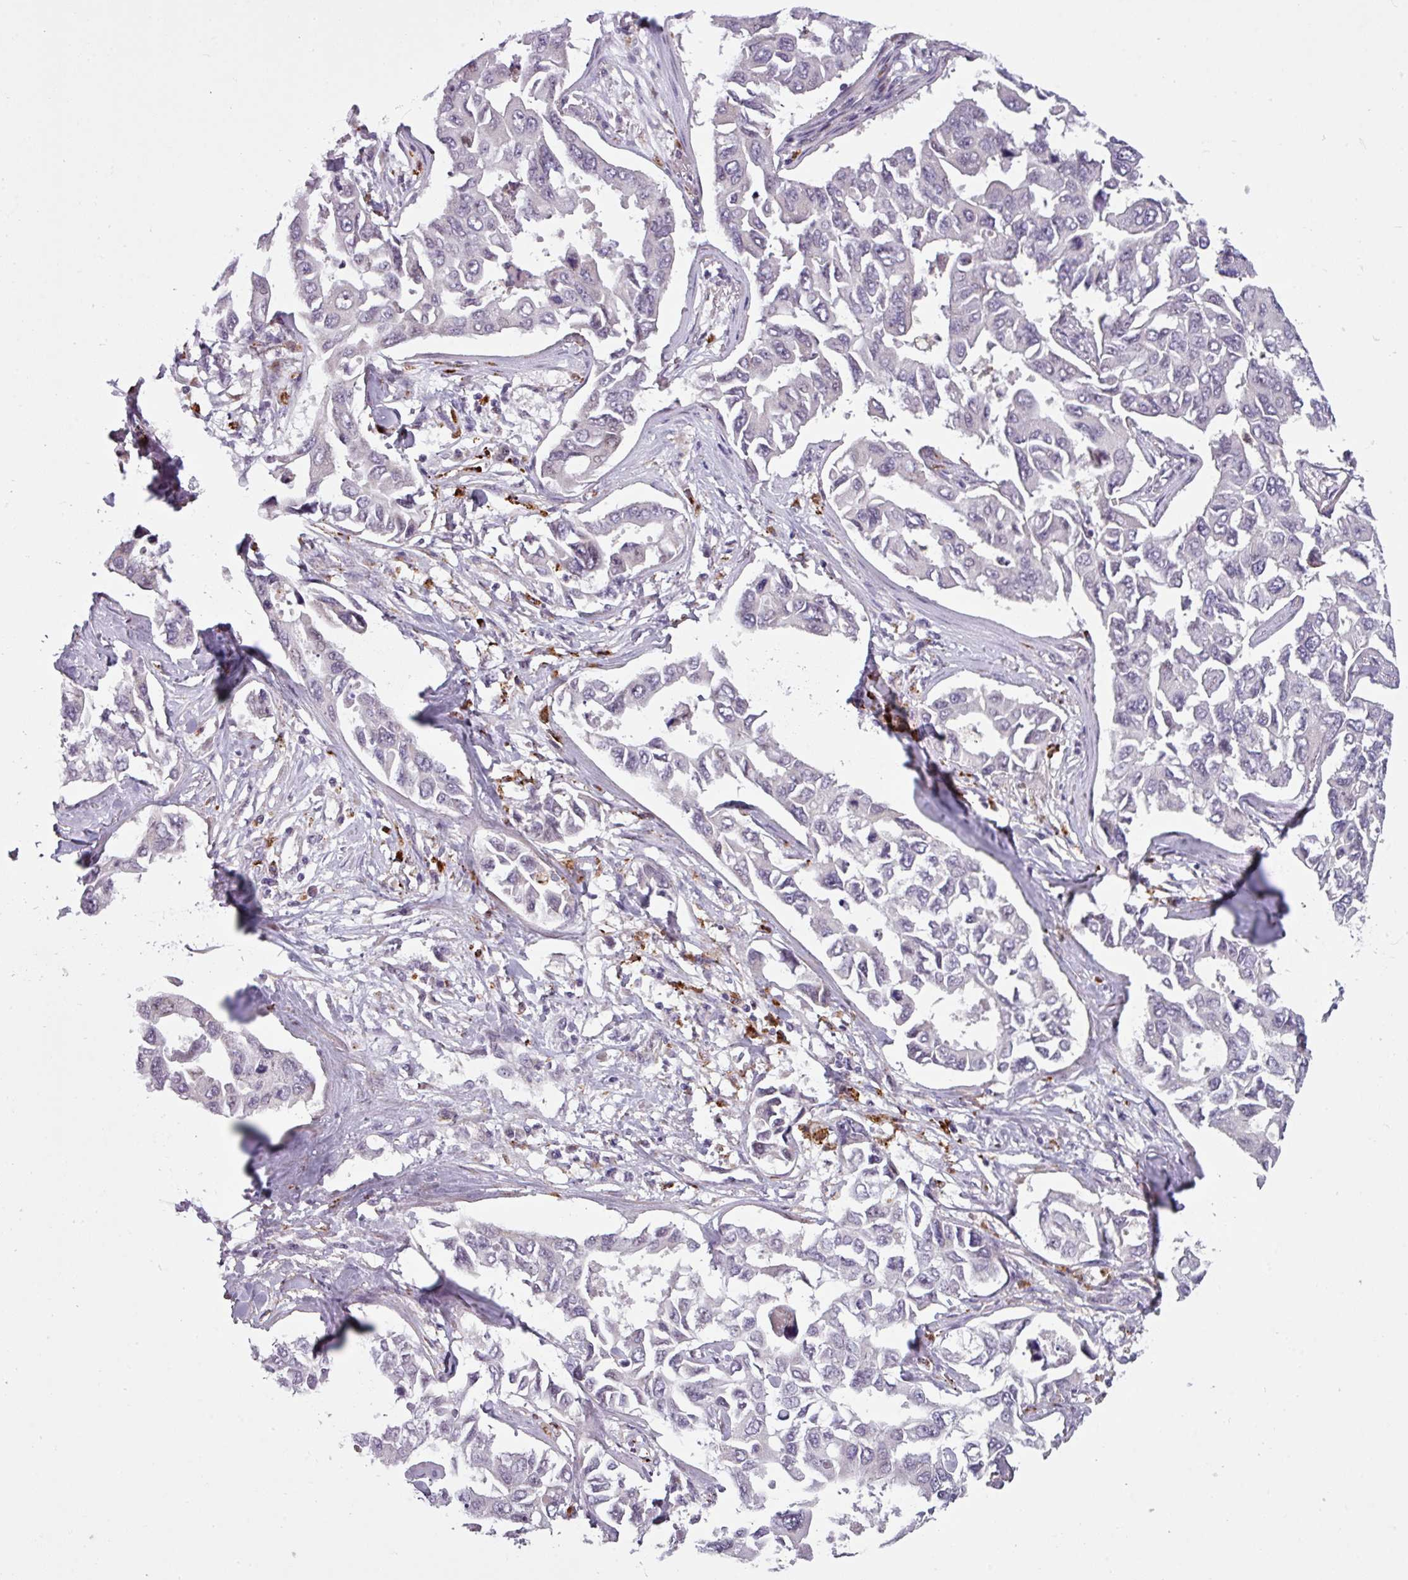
{"staining": {"intensity": "negative", "quantity": "none", "location": "none"}, "tissue": "lung cancer", "cell_type": "Tumor cells", "image_type": "cancer", "snomed": [{"axis": "morphology", "description": "Adenocarcinoma, NOS"}, {"axis": "topography", "description": "Lung"}], "caption": "Immunohistochemistry (IHC) of lung cancer reveals no staining in tumor cells. The staining is performed using DAB brown chromogen with nuclei counter-stained in using hematoxylin.", "gene": "MAP7D2", "patient": {"sex": "male", "age": 64}}